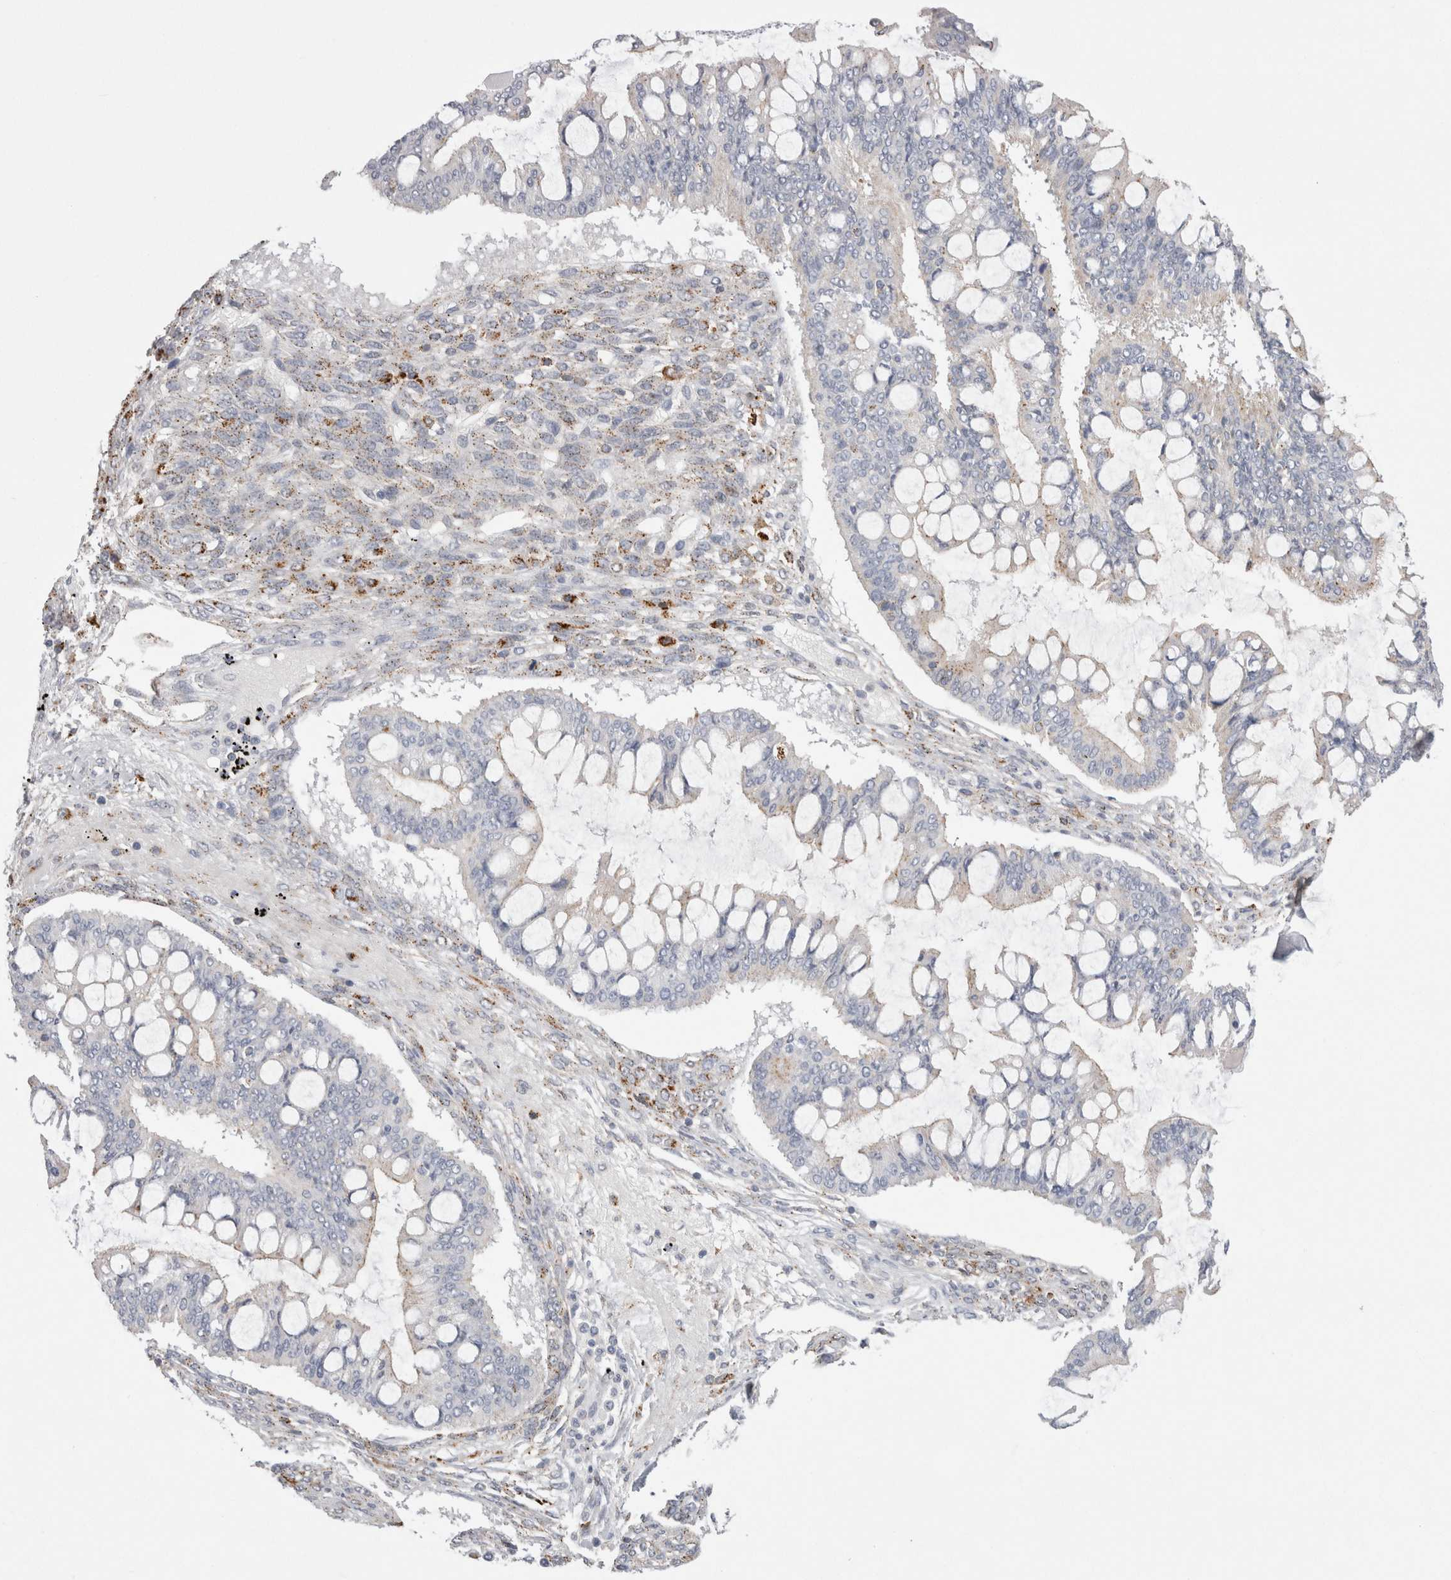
{"staining": {"intensity": "negative", "quantity": "none", "location": "none"}, "tissue": "ovarian cancer", "cell_type": "Tumor cells", "image_type": "cancer", "snomed": [{"axis": "morphology", "description": "Cystadenocarcinoma, mucinous, NOS"}, {"axis": "topography", "description": "Ovary"}], "caption": "Ovarian mucinous cystadenocarcinoma was stained to show a protein in brown. There is no significant expression in tumor cells. (DAB (3,3'-diaminobenzidine) immunohistochemistry visualized using brightfield microscopy, high magnification).", "gene": "EPDR1", "patient": {"sex": "female", "age": 73}}